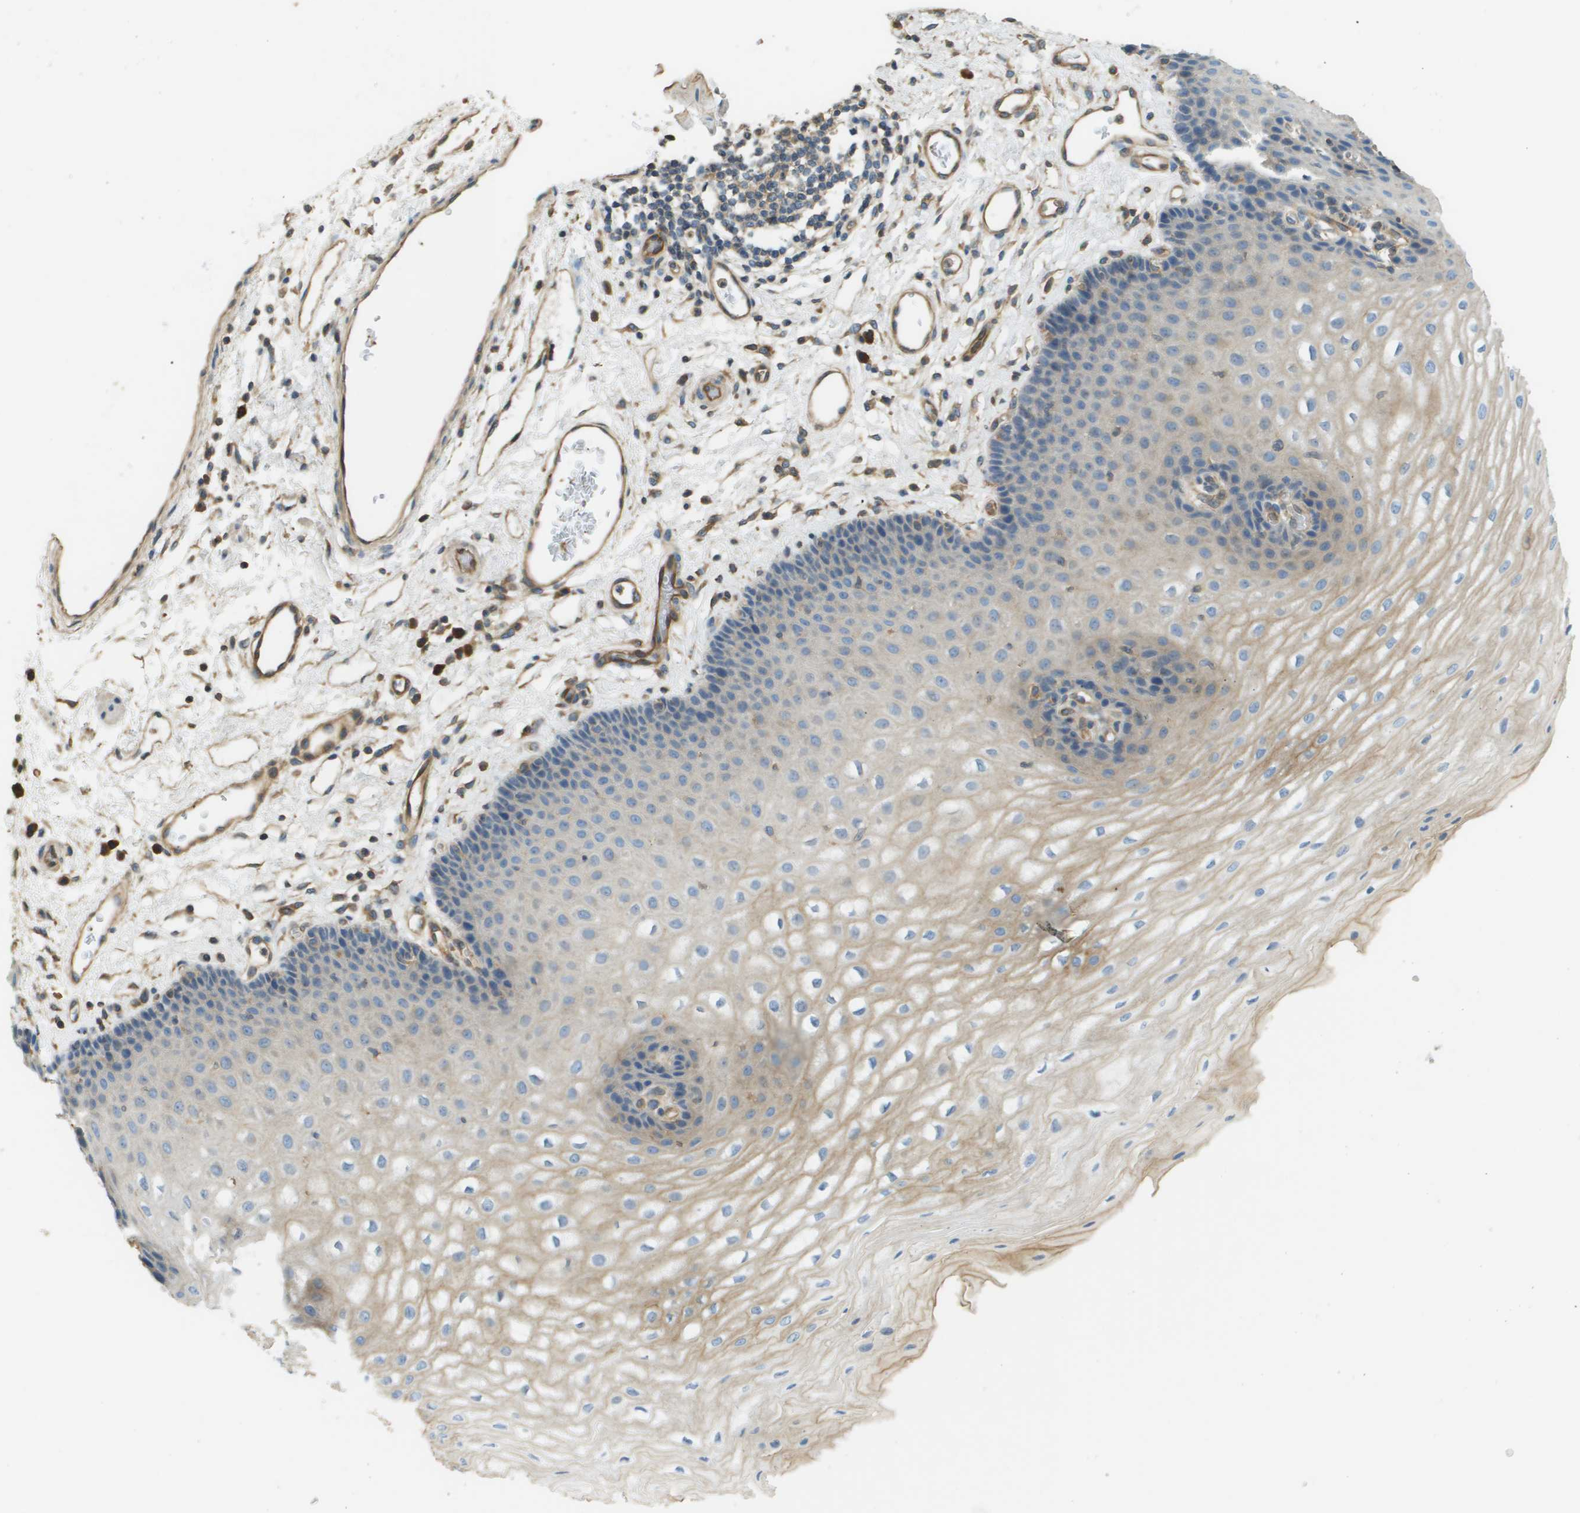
{"staining": {"intensity": "moderate", "quantity": "25%-75%", "location": "cytoplasmic/membranous"}, "tissue": "esophagus", "cell_type": "Squamous epithelial cells", "image_type": "normal", "snomed": [{"axis": "morphology", "description": "Normal tissue, NOS"}, {"axis": "topography", "description": "Esophagus"}], "caption": "A medium amount of moderate cytoplasmic/membranous staining is seen in about 25%-75% of squamous epithelial cells in benign esophagus. (Stains: DAB (3,3'-diaminobenzidine) in brown, nuclei in blue, Microscopy: brightfield microscopy at high magnification).", "gene": "DNAJB11", "patient": {"sex": "male", "age": 54}}